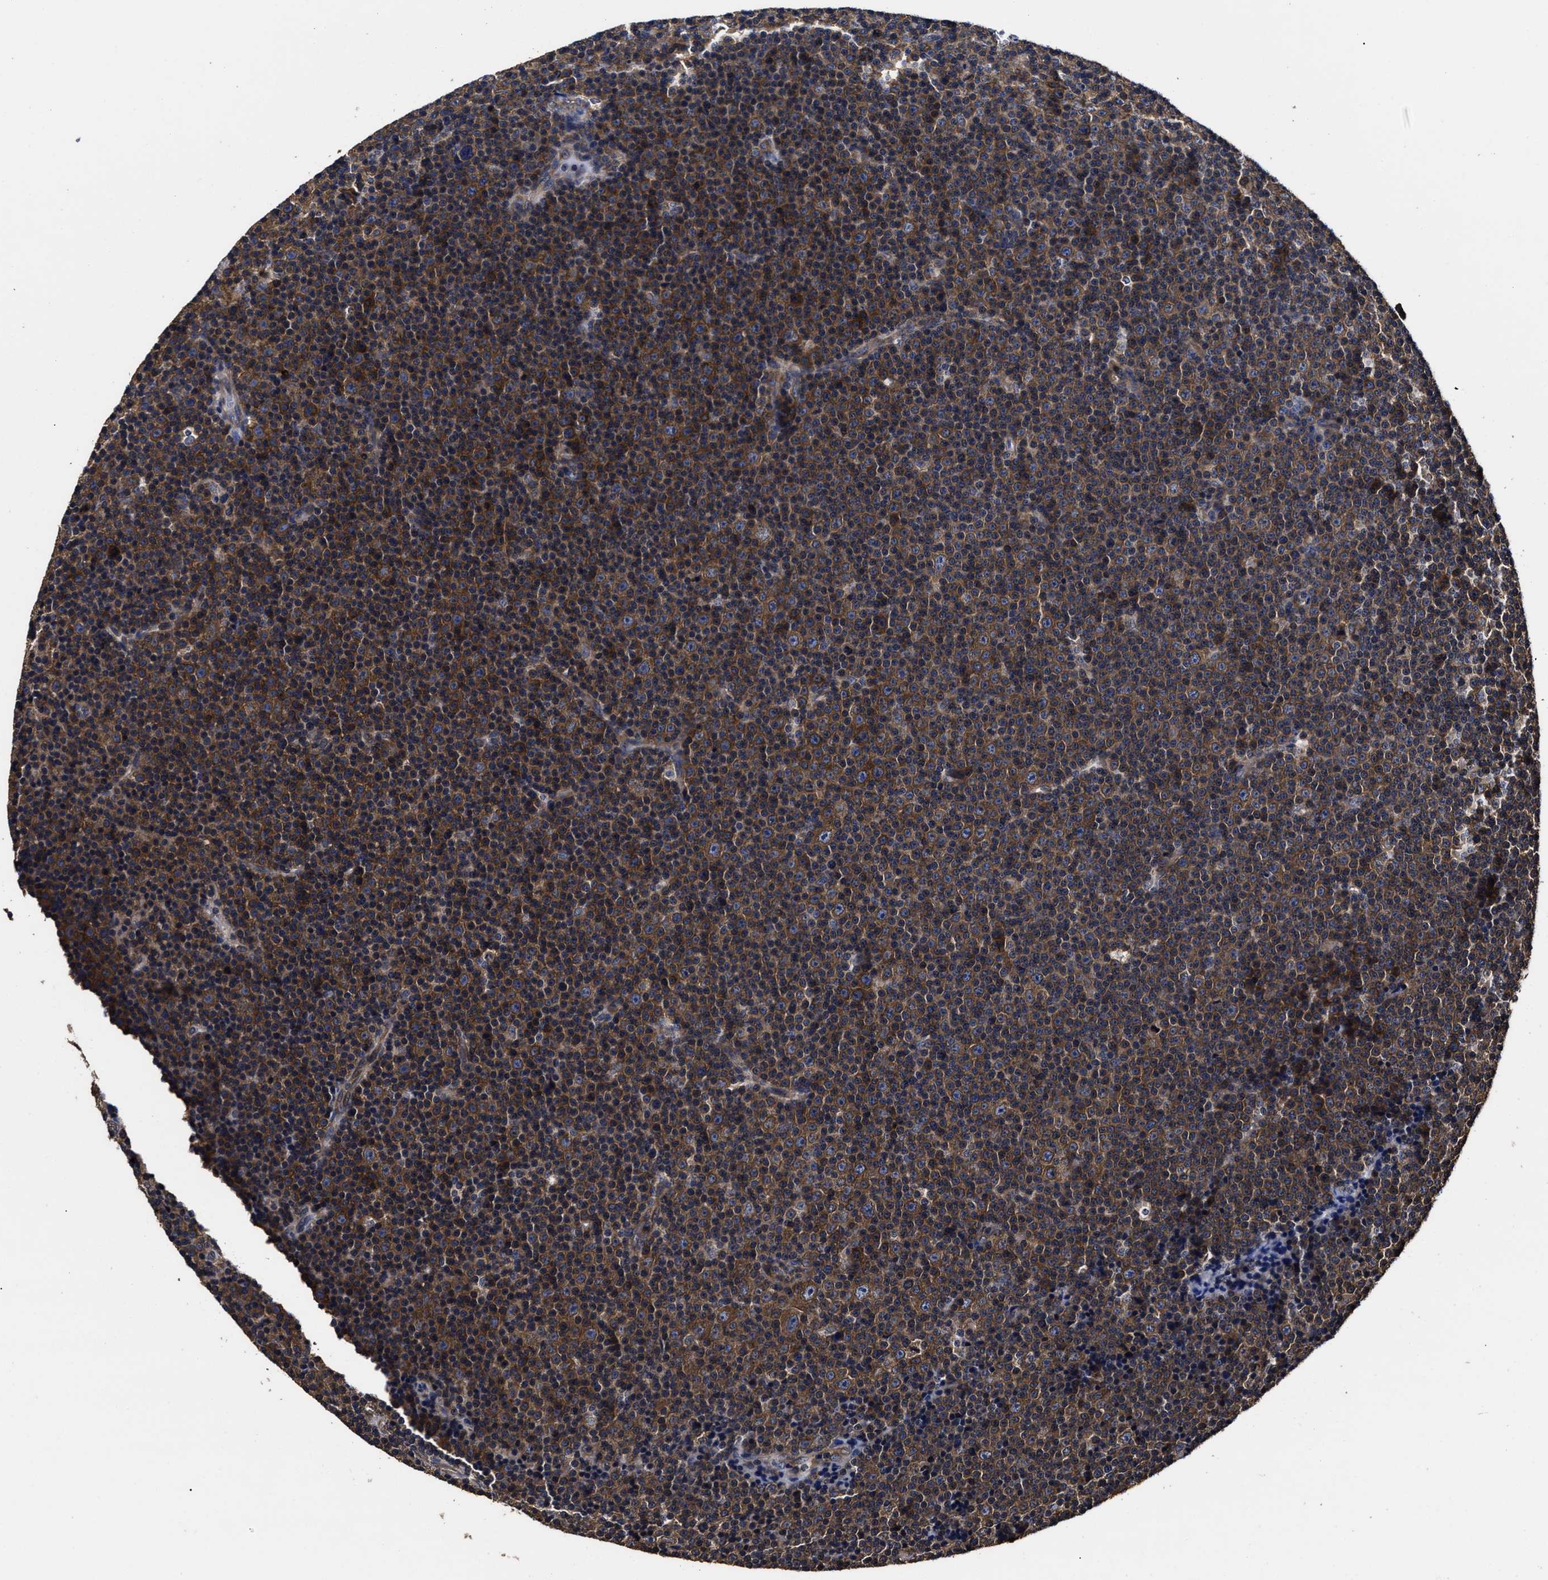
{"staining": {"intensity": "strong", "quantity": ">75%", "location": "cytoplasmic/membranous"}, "tissue": "lymphoma", "cell_type": "Tumor cells", "image_type": "cancer", "snomed": [{"axis": "morphology", "description": "Malignant lymphoma, non-Hodgkin's type, Low grade"}, {"axis": "topography", "description": "Lymph node"}], "caption": "The histopathology image reveals staining of low-grade malignant lymphoma, non-Hodgkin's type, revealing strong cytoplasmic/membranous protein staining (brown color) within tumor cells.", "gene": "AVEN", "patient": {"sex": "female", "age": 67}}